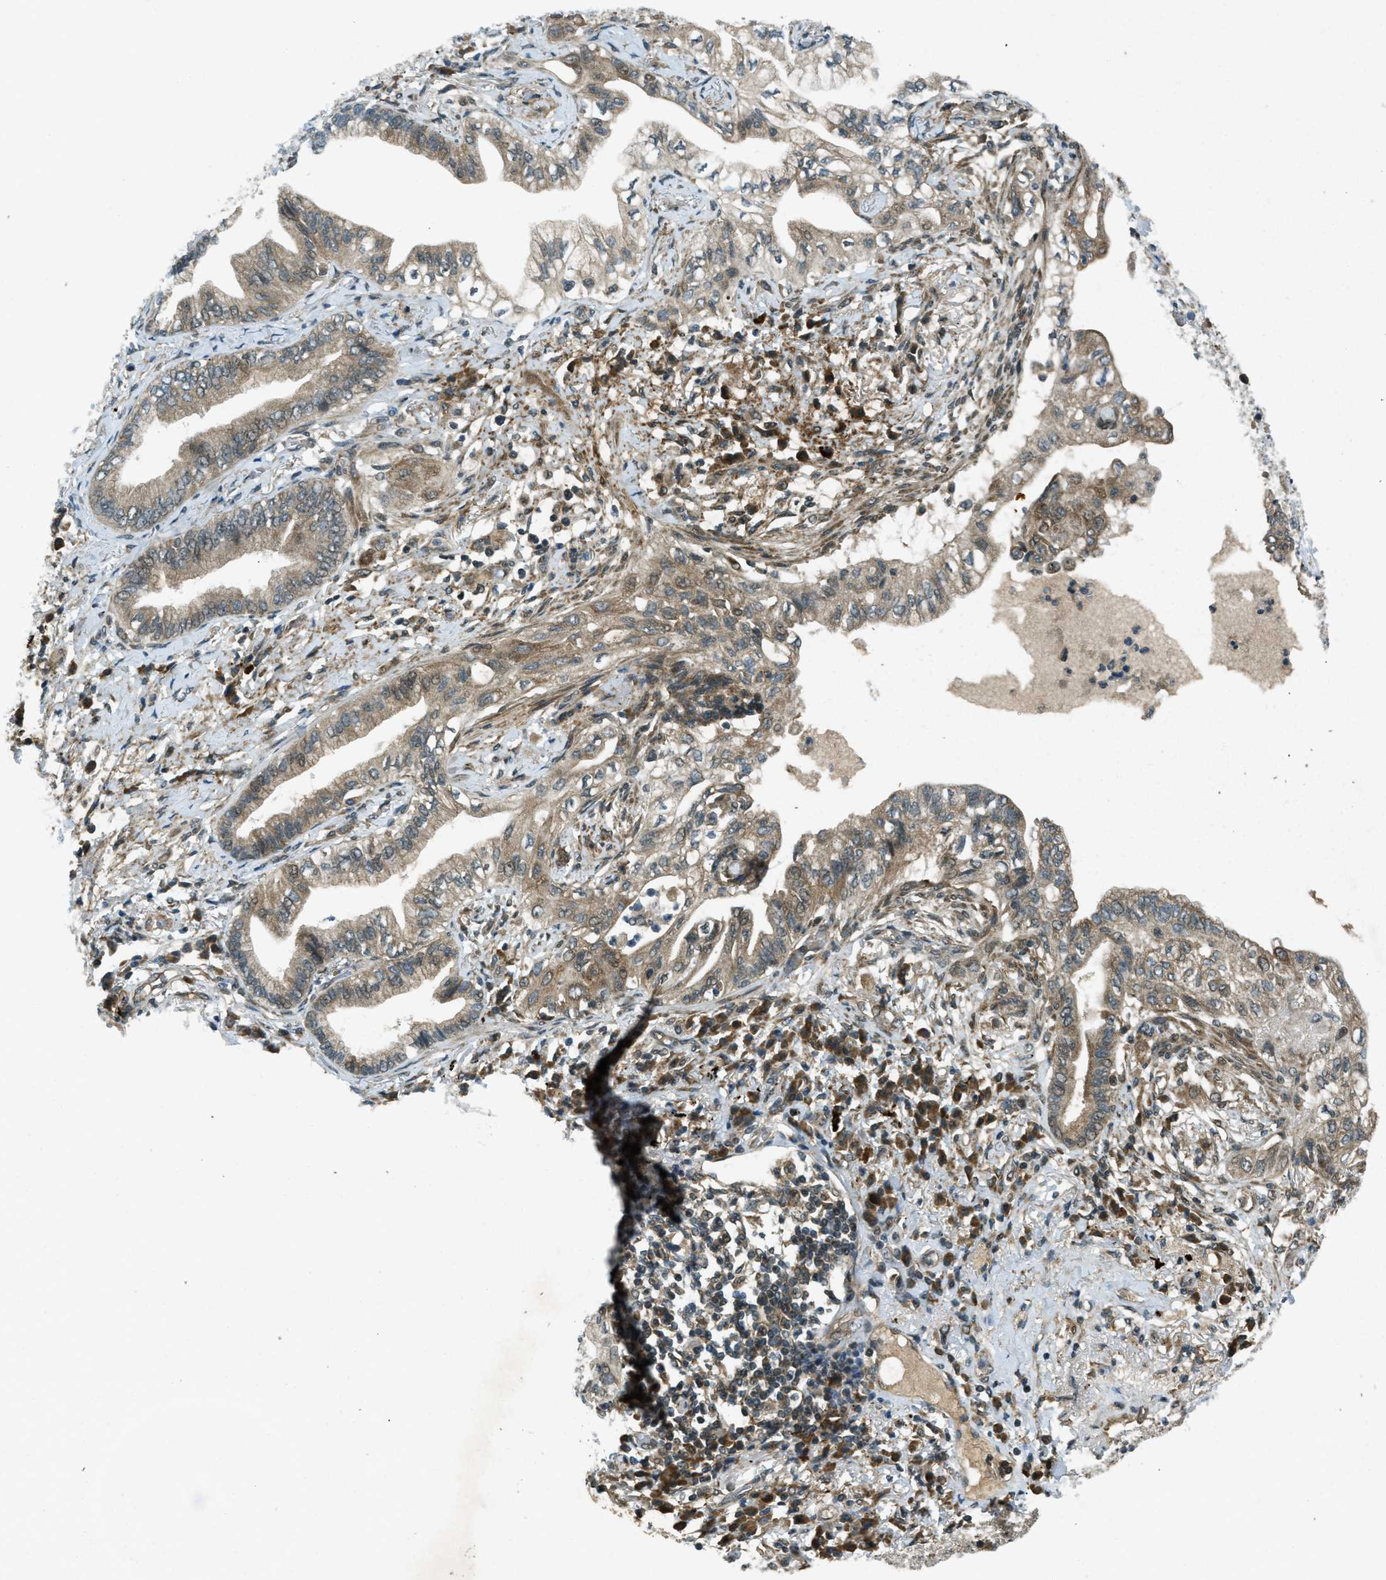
{"staining": {"intensity": "moderate", "quantity": ">75%", "location": "cytoplasmic/membranous"}, "tissue": "lung cancer", "cell_type": "Tumor cells", "image_type": "cancer", "snomed": [{"axis": "morphology", "description": "Normal tissue, NOS"}, {"axis": "morphology", "description": "Adenocarcinoma, NOS"}, {"axis": "topography", "description": "Bronchus"}, {"axis": "topography", "description": "Lung"}], "caption": "Adenocarcinoma (lung) stained with immunohistochemistry (IHC) reveals moderate cytoplasmic/membranous staining in about >75% of tumor cells.", "gene": "EIF2AK3", "patient": {"sex": "female", "age": 70}}